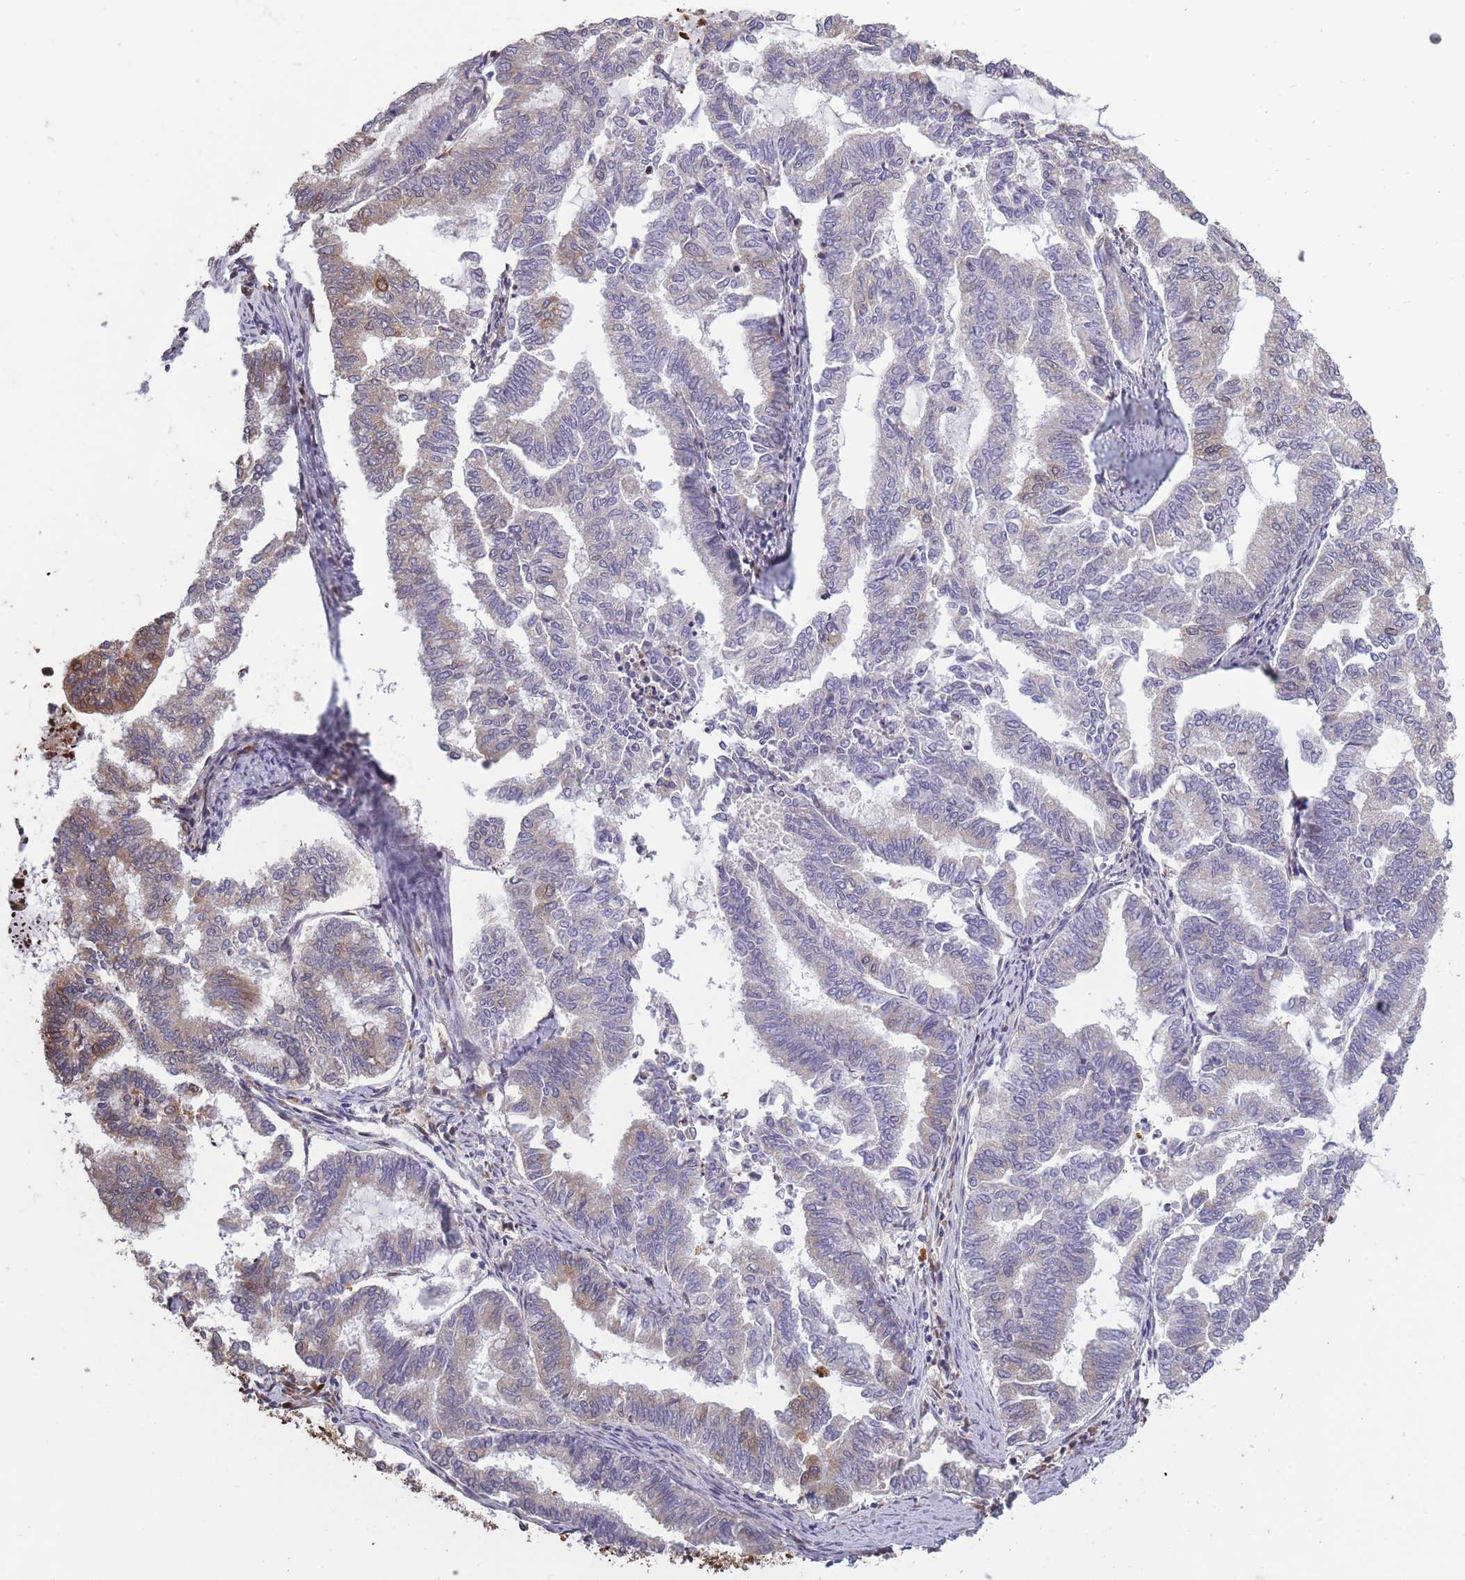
{"staining": {"intensity": "moderate", "quantity": "<25%", "location": "cytoplasmic/membranous"}, "tissue": "endometrial cancer", "cell_type": "Tumor cells", "image_type": "cancer", "snomed": [{"axis": "morphology", "description": "Adenocarcinoma, NOS"}, {"axis": "topography", "description": "Endometrium"}], "caption": "IHC staining of endometrial adenocarcinoma, which displays low levels of moderate cytoplasmic/membranous expression in approximately <25% of tumor cells indicating moderate cytoplasmic/membranous protein staining. The staining was performed using DAB (brown) for protein detection and nuclei were counterstained in hematoxylin (blue).", "gene": "ARL13B", "patient": {"sex": "female", "age": 79}}